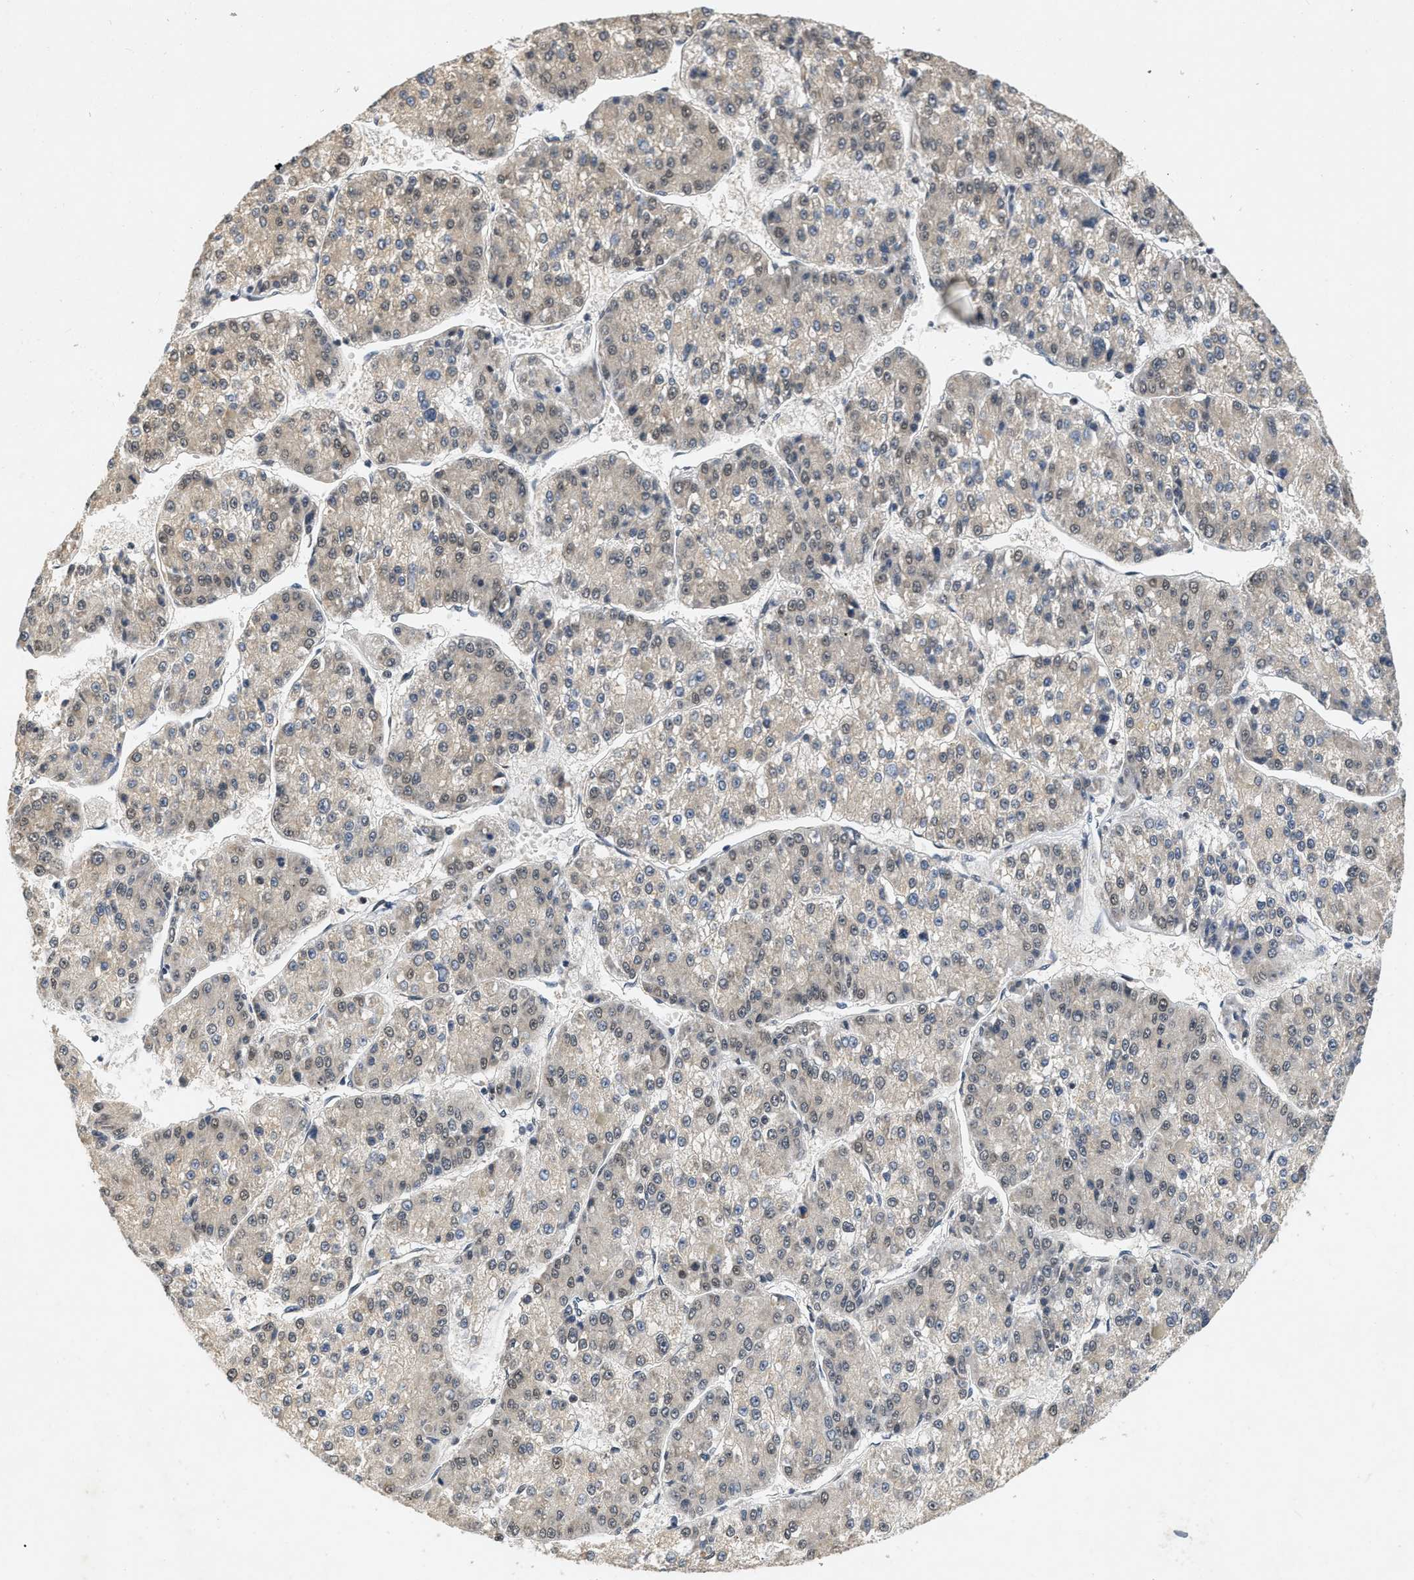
{"staining": {"intensity": "weak", "quantity": ">75%", "location": "cytoplasmic/membranous"}, "tissue": "liver cancer", "cell_type": "Tumor cells", "image_type": "cancer", "snomed": [{"axis": "morphology", "description": "Carcinoma, Hepatocellular, NOS"}, {"axis": "topography", "description": "Liver"}], "caption": "Brown immunohistochemical staining in human hepatocellular carcinoma (liver) exhibits weak cytoplasmic/membranous staining in approximately >75% of tumor cells.", "gene": "GIGYF1", "patient": {"sex": "female", "age": 73}}